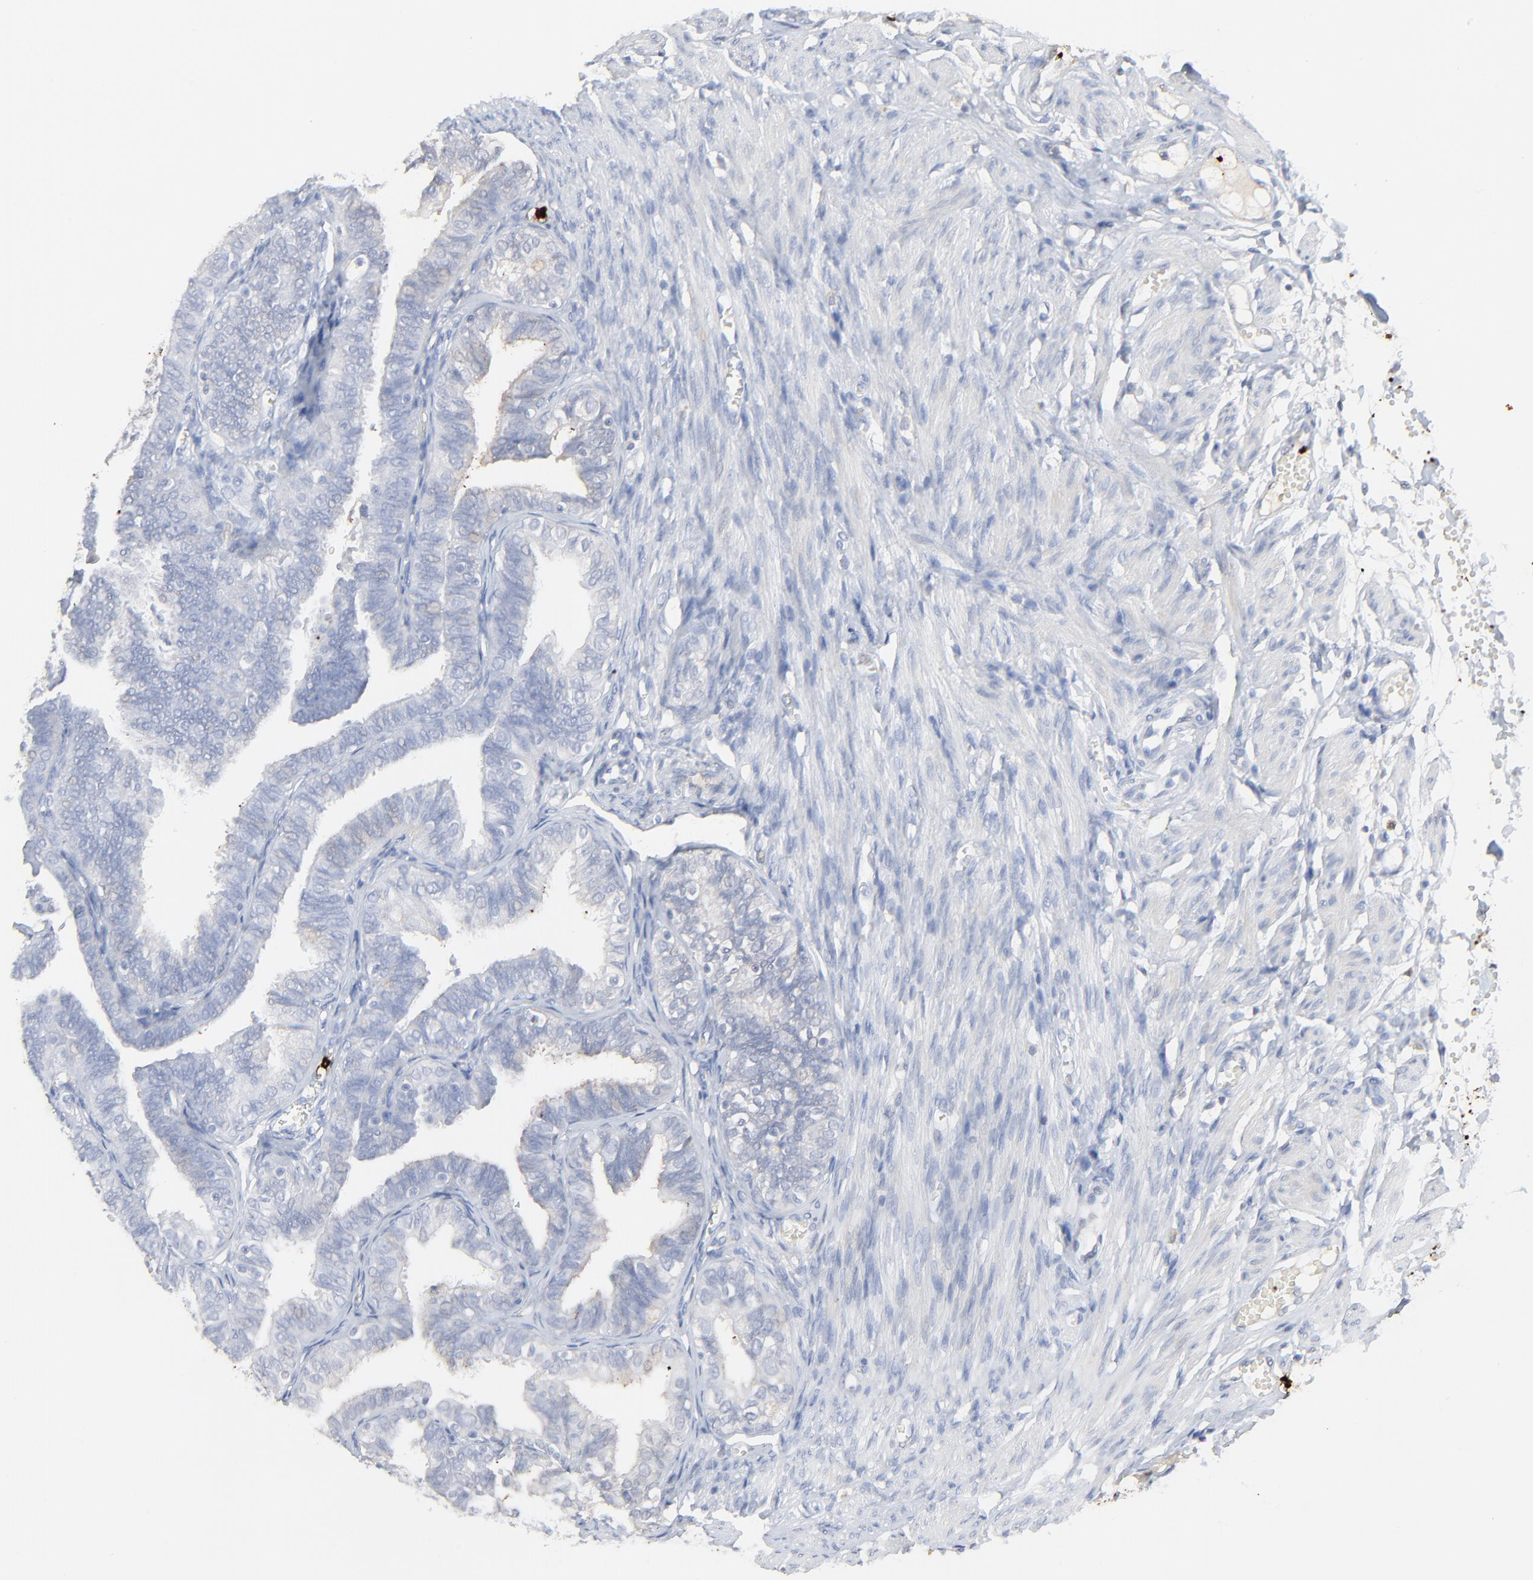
{"staining": {"intensity": "negative", "quantity": "none", "location": "none"}, "tissue": "fallopian tube", "cell_type": "Glandular cells", "image_type": "normal", "snomed": [{"axis": "morphology", "description": "Normal tissue, NOS"}, {"axis": "topography", "description": "Fallopian tube"}], "caption": "Histopathology image shows no significant protein positivity in glandular cells of normal fallopian tube. (IHC, brightfield microscopy, high magnification).", "gene": "LCN2", "patient": {"sex": "female", "age": 46}}